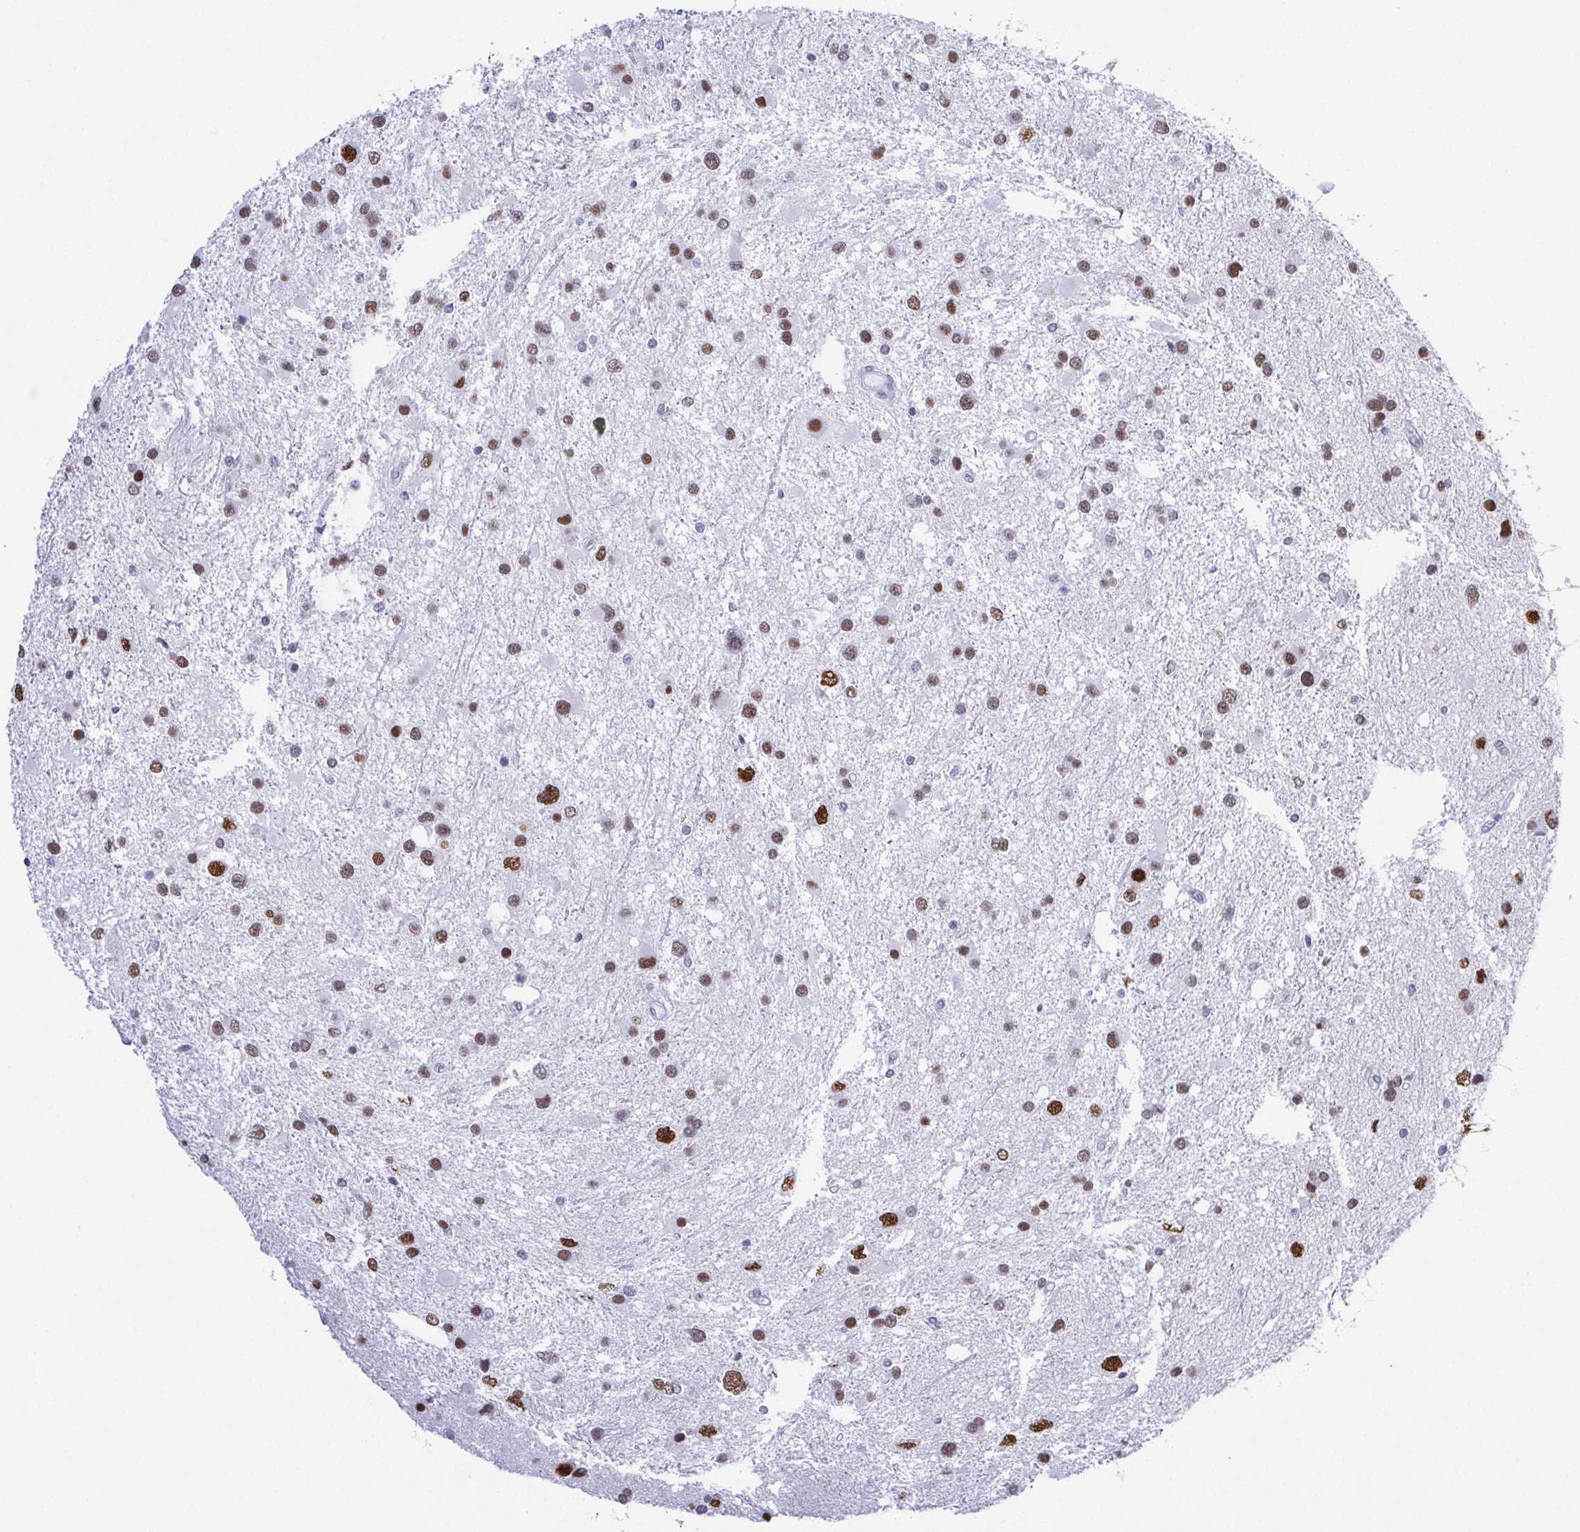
{"staining": {"intensity": "moderate", "quantity": ">75%", "location": "nuclear"}, "tissue": "glioma", "cell_type": "Tumor cells", "image_type": "cancer", "snomed": [{"axis": "morphology", "description": "Glioma, malignant, Low grade"}, {"axis": "topography", "description": "Brain"}], "caption": "A photomicrograph of glioma stained for a protein displays moderate nuclear brown staining in tumor cells.", "gene": "SUGP2", "patient": {"sex": "female", "age": 32}}